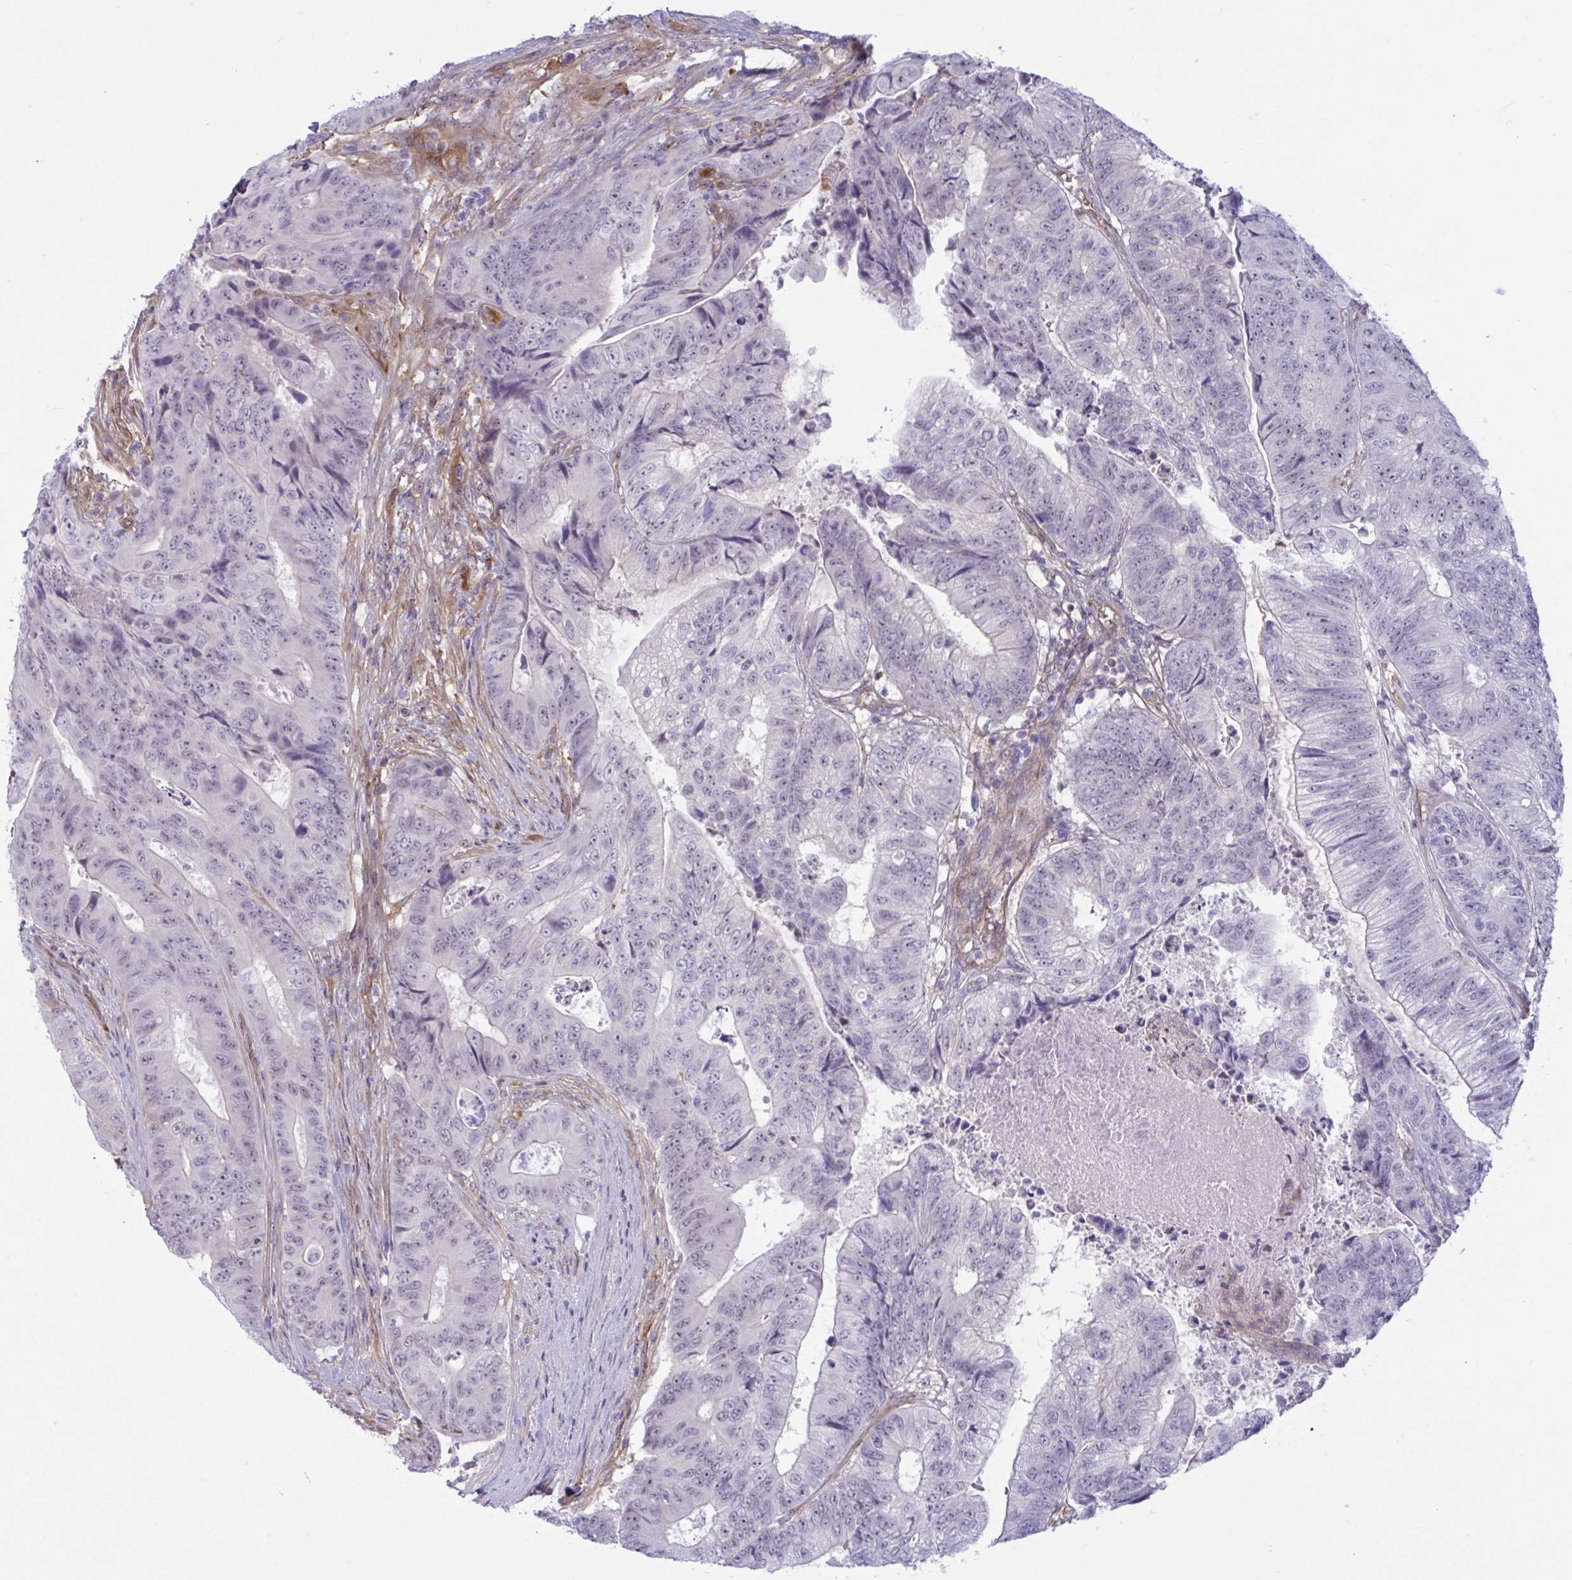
{"staining": {"intensity": "negative", "quantity": "none", "location": "none"}, "tissue": "colorectal cancer", "cell_type": "Tumor cells", "image_type": "cancer", "snomed": [{"axis": "morphology", "description": "Adenocarcinoma, NOS"}, {"axis": "topography", "description": "Colon"}], "caption": "Colorectal cancer was stained to show a protein in brown. There is no significant staining in tumor cells. (DAB (3,3'-diaminobenzidine) IHC, high magnification).", "gene": "PRRT4", "patient": {"sex": "female", "age": 48}}